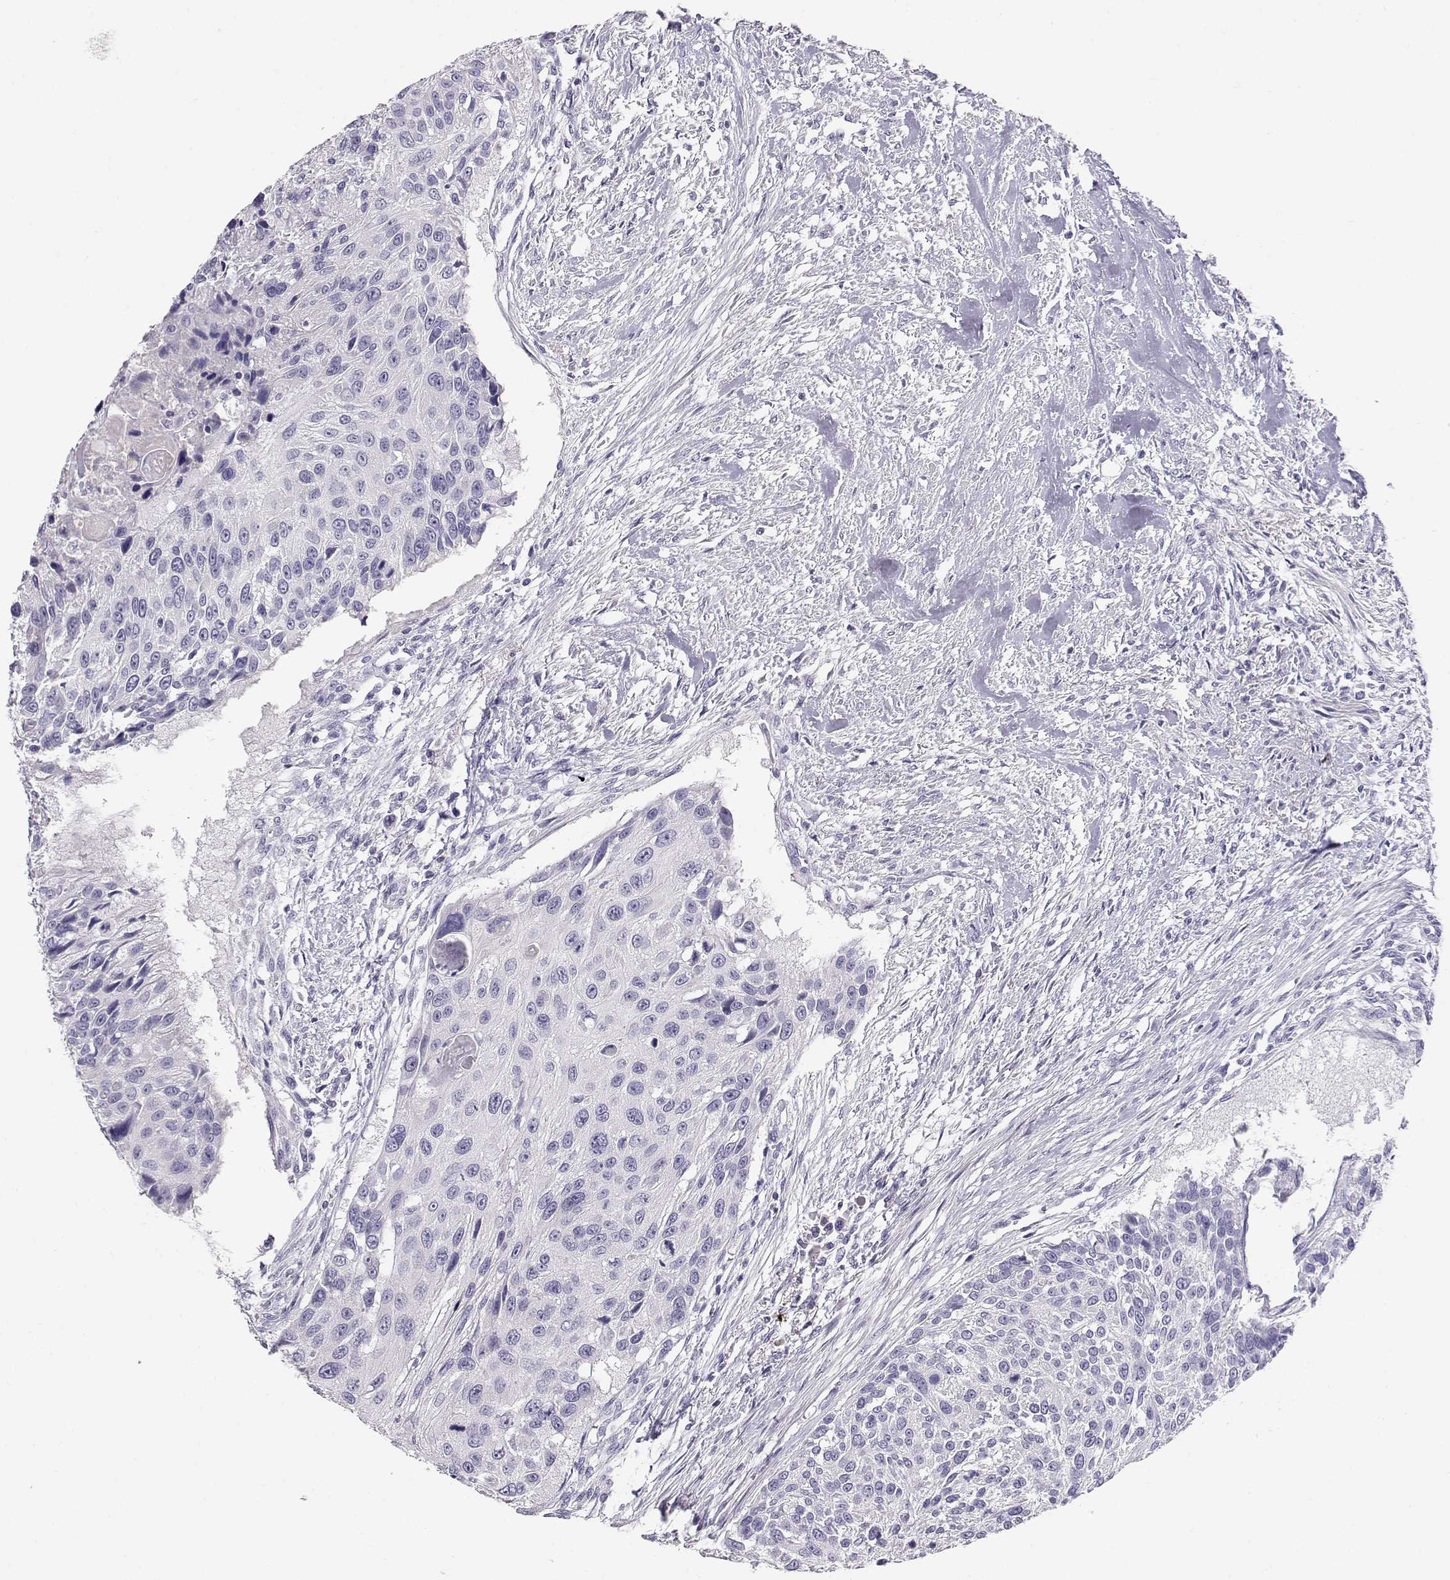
{"staining": {"intensity": "negative", "quantity": "none", "location": "none"}, "tissue": "urothelial cancer", "cell_type": "Tumor cells", "image_type": "cancer", "snomed": [{"axis": "morphology", "description": "Urothelial carcinoma, NOS"}, {"axis": "topography", "description": "Urinary bladder"}], "caption": "IHC of transitional cell carcinoma reveals no positivity in tumor cells. Nuclei are stained in blue.", "gene": "GPR174", "patient": {"sex": "male", "age": 55}}